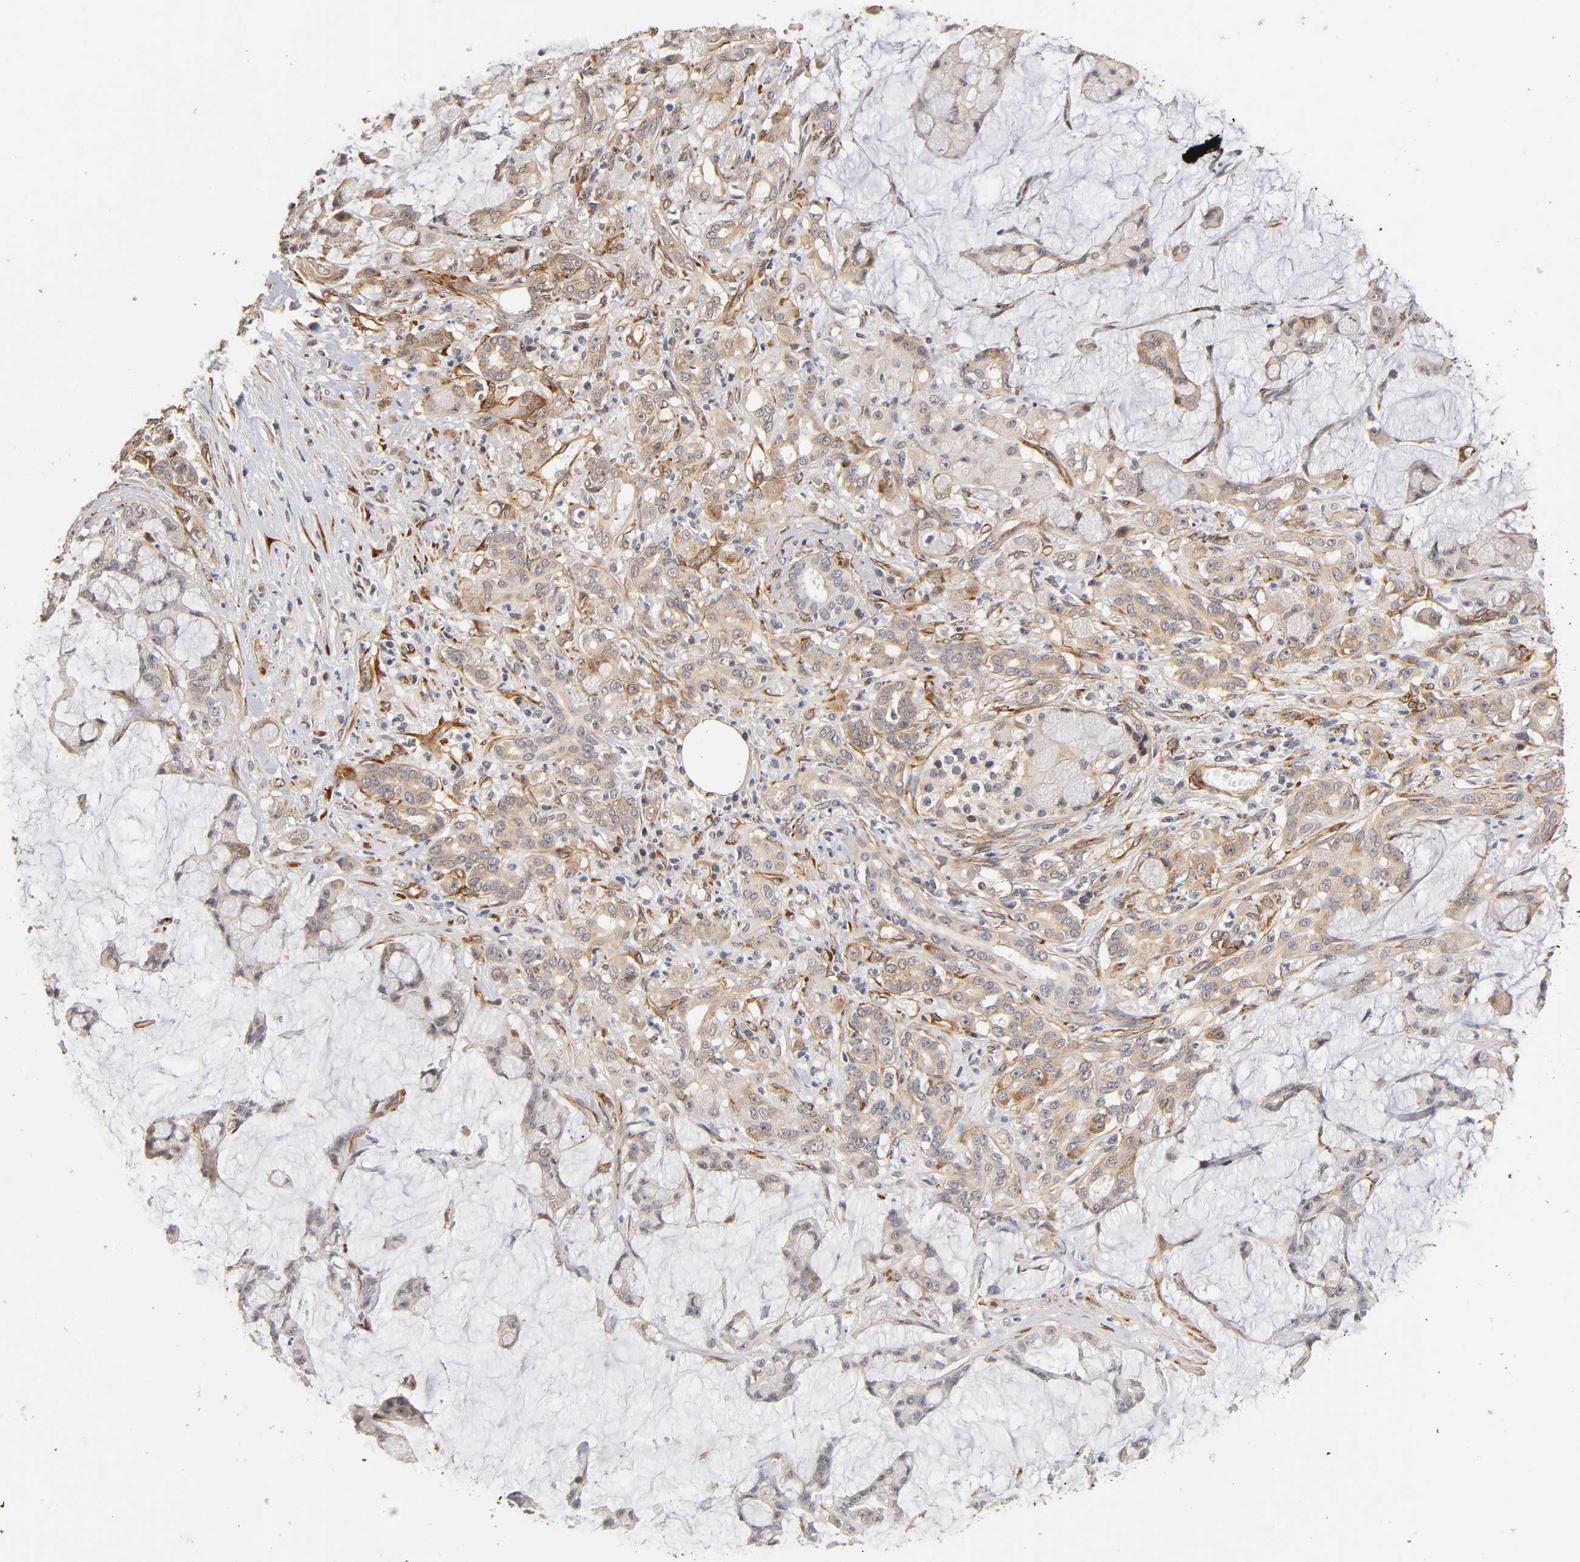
{"staining": {"intensity": "weak", "quantity": ">75%", "location": "cytoplasmic/membranous"}, "tissue": "pancreatic cancer", "cell_type": "Tumor cells", "image_type": "cancer", "snomed": [{"axis": "morphology", "description": "Adenocarcinoma, NOS"}, {"axis": "topography", "description": "Pancreas"}], "caption": "Pancreatic adenocarcinoma stained with immunohistochemistry shows weak cytoplasmic/membranous positivity in approximately >75% of tumor cells. (Brightfield microscopy of DAB IHC at high magnification).", "gene": "LAMB1", "patient": {"sex": "female", "age": 73}}